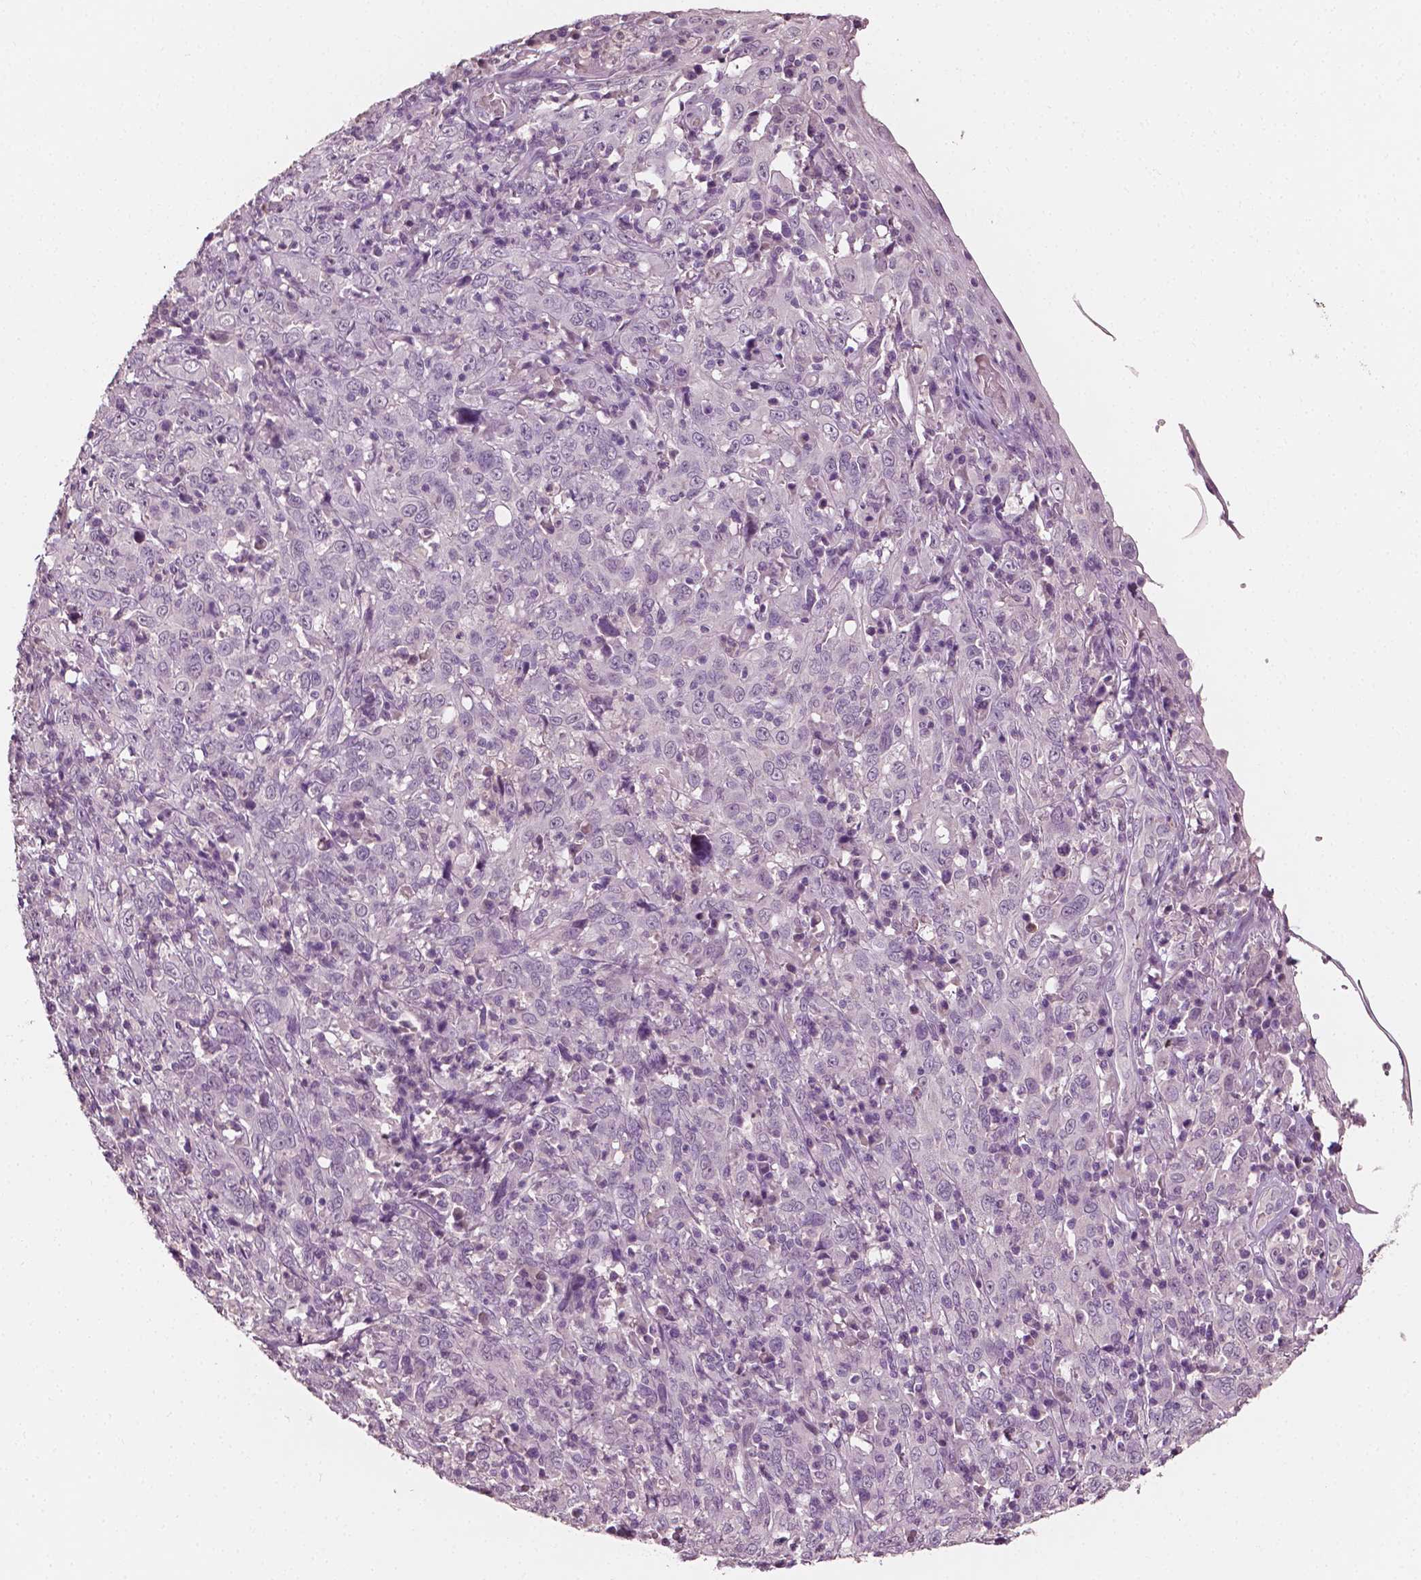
{"staining": {"intensity": "negative", "quantity": "none", "location": "none"}, "tissue": "cervical cancer", "cell_type": "Tumor cells", "image_type": "cancer", "snomed": [{"axis": "morphology", "description": "Squamous cell carcinoma, NOS"}, {"axis": "topography", "description": "Cervix"}], "caption": "High magnification brightfield microscopy of squamous cell carcinoma (cervical) stained with DAB (brown) and counterstained with hematoxylin (blue): tumor cells show no significant expression.", "gene": "PLA2R1", "patient": {"sex": "female", "age": 46}}